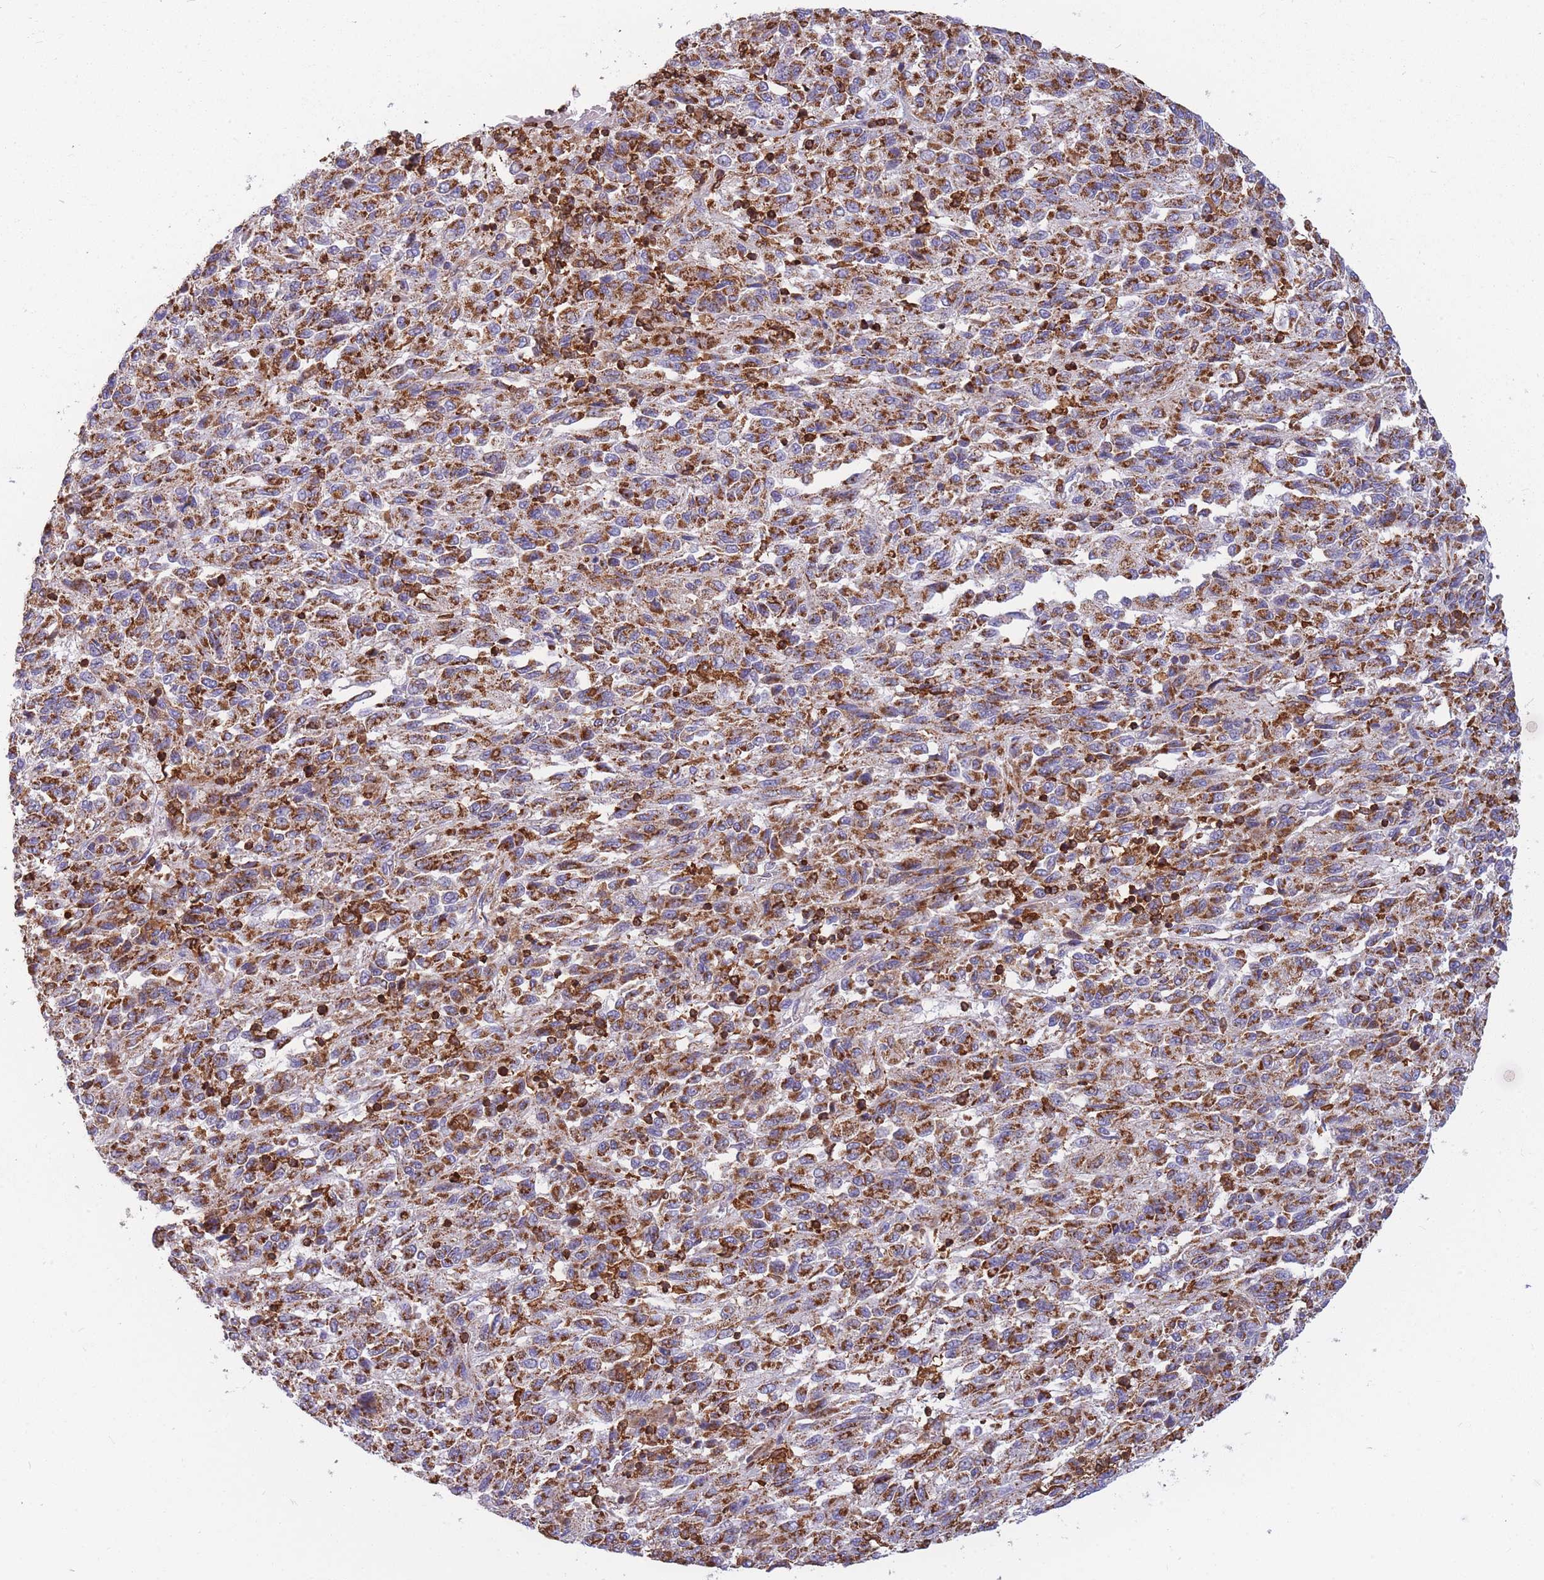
{"staining": {"intensity": "moderate", "quantity": ">75%", "location": "cytoplasmic/membranous"}, "tissue": "melanoma", "cell_type": "Tumor cells", "image_type": "cancer", "snomed": [{"axis": "morphology", "description": "Malignant melanoma, Metastatic site"}, {"axis": "topography", "description": "Lung"}], "caption": "Immunohistochemical staining of human malignant melanoma (metastatic site) demonstrates moderate cytoplasmic/membranous protein staining in approximately >75% of tumor cells.", "gene": "MRPL54", "patient": {"sex": "male", "age": 64}}